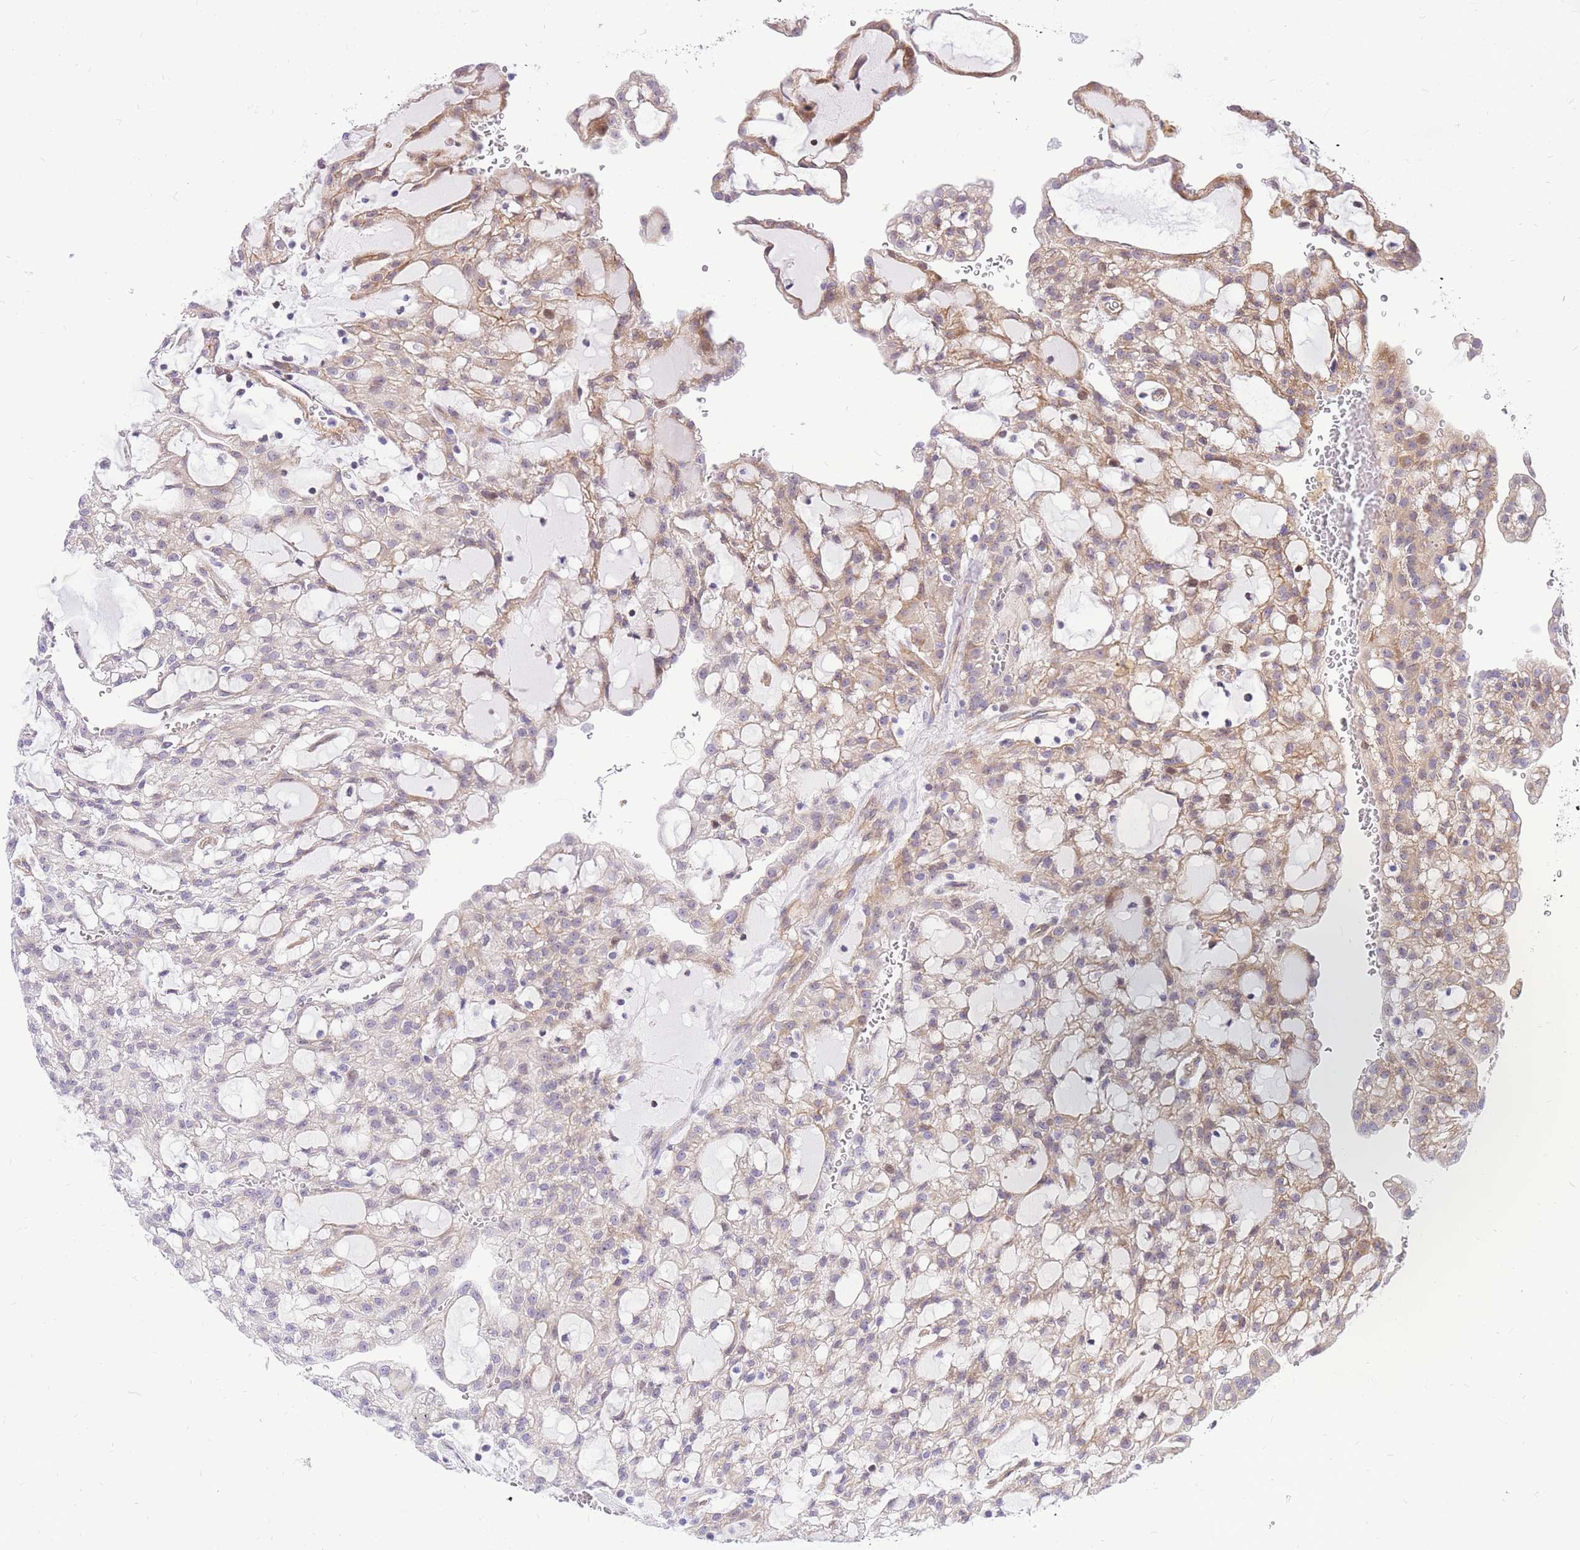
{"staining": {"intensity": "weak", "quantity": "25%-75%", "location": "cytoplasmic/membranous"}, "tissue": "renal cancer", "cell_type": "Tumor cells", "image_type": "cancer", "snomed": [{"axis": "morphology", "description": "Adenocarcinoma, NOS"}, {"axis": "topography", "description": "Kidney"}], "caption": "Protein expression analysis of human adenocarcinoma (renal) reveals weak cytoplasmic/membranous staining in approximately 25%-75% of tumor cells. Using DAB (brown) and hematoxylin (blue) stains, captured at high magnification using brightfield microscopy.", "gene": "S100PBP", "patient": {"sex": "male", "age": 63}}